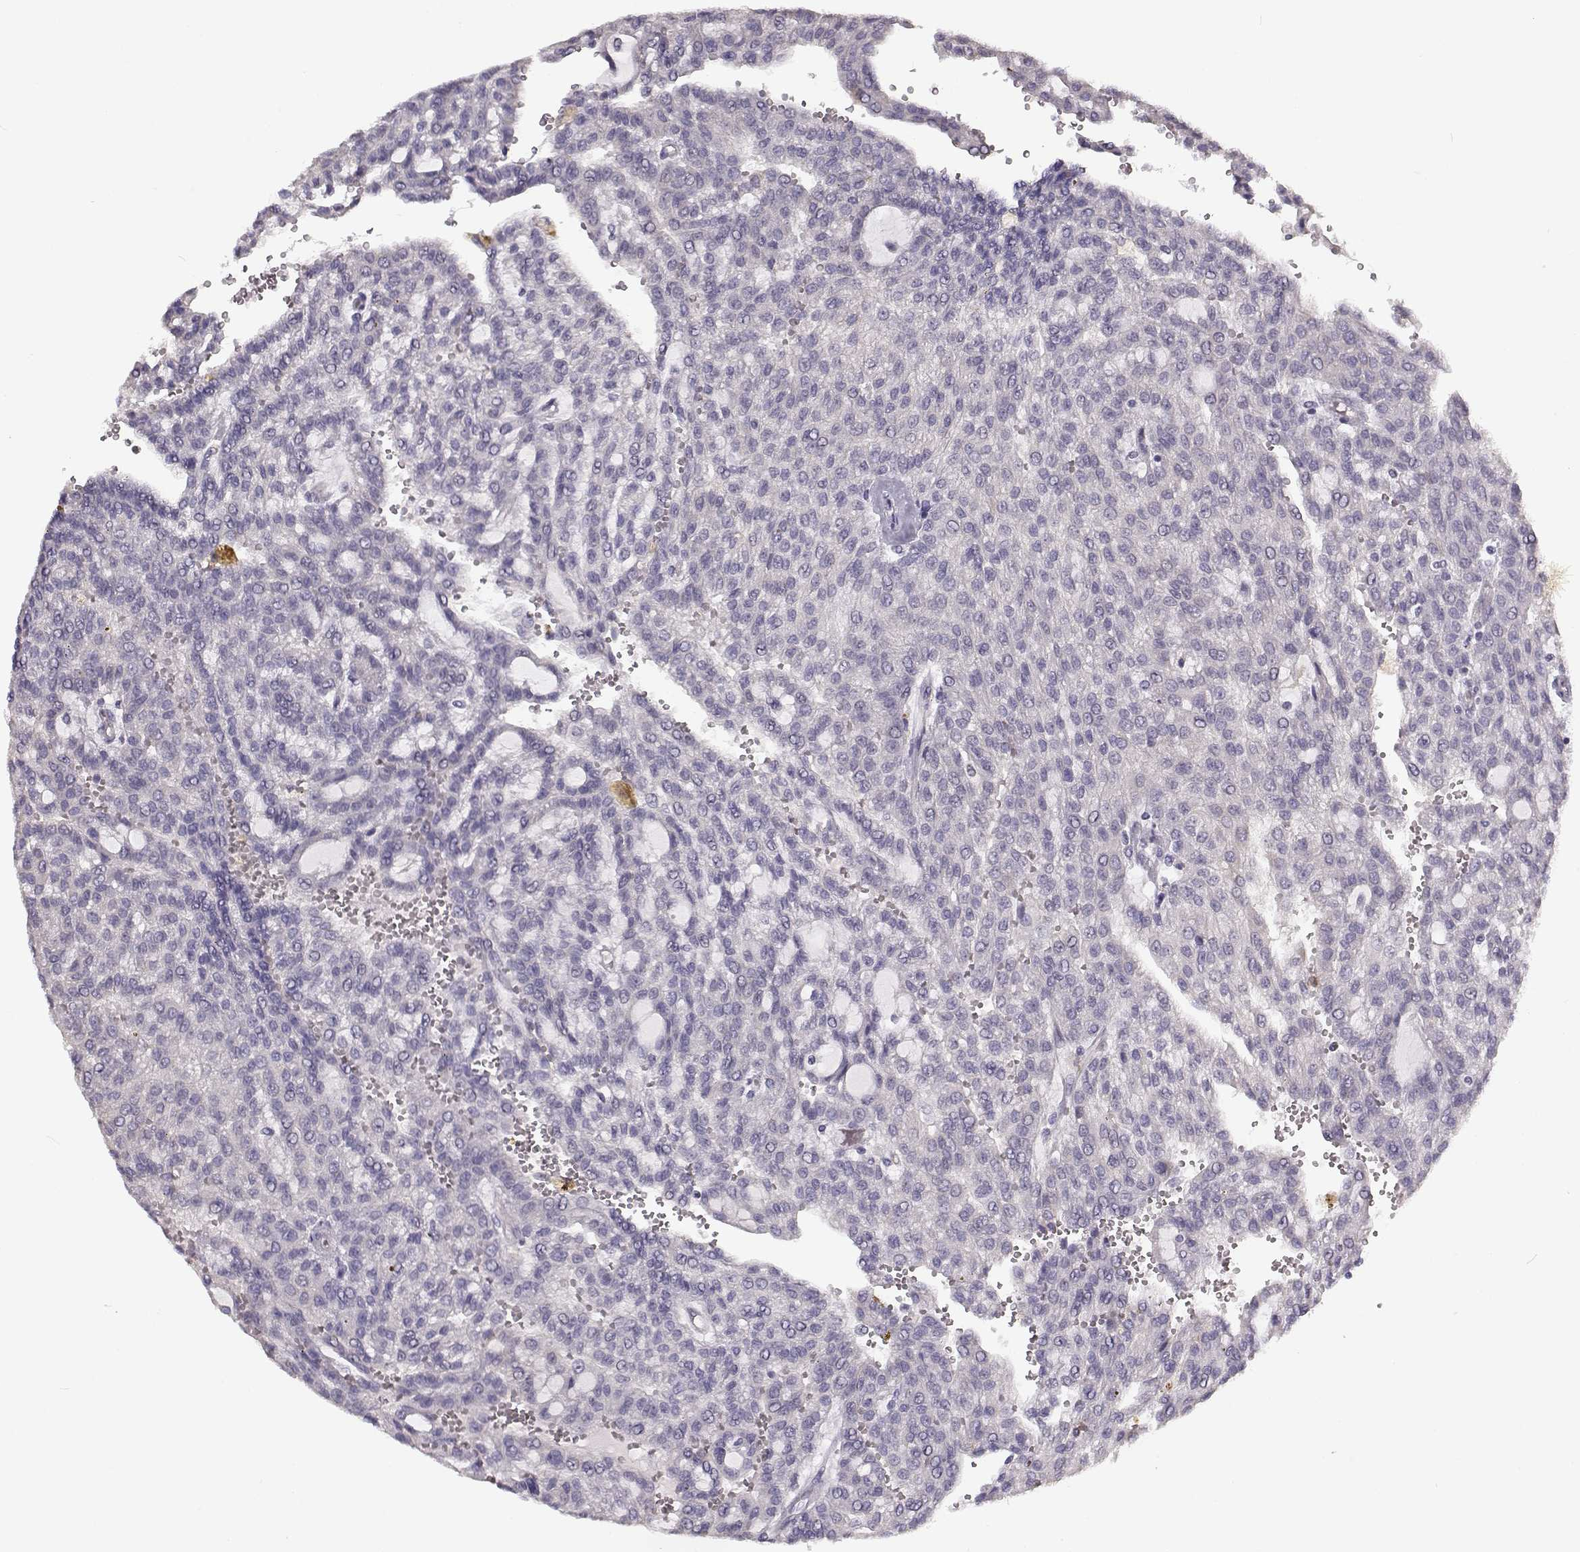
{"staining": {"intensity": "negative", "quantity": "none", "location": "none"}, "tissue": "renal cancer", "cell_type": "Tumor cells", "image_type": "cancer", "snomed": [{"axis": "morphology", "description": "Adenocarcinoma, NOS"}, {"axis": "topography", "description": "Kidney"}], "caption": "Tumor cells are negative for brown protein staining in renal cancer.", "gene": "TMEM145", "patient": {"sex": "male", "age": 63}}